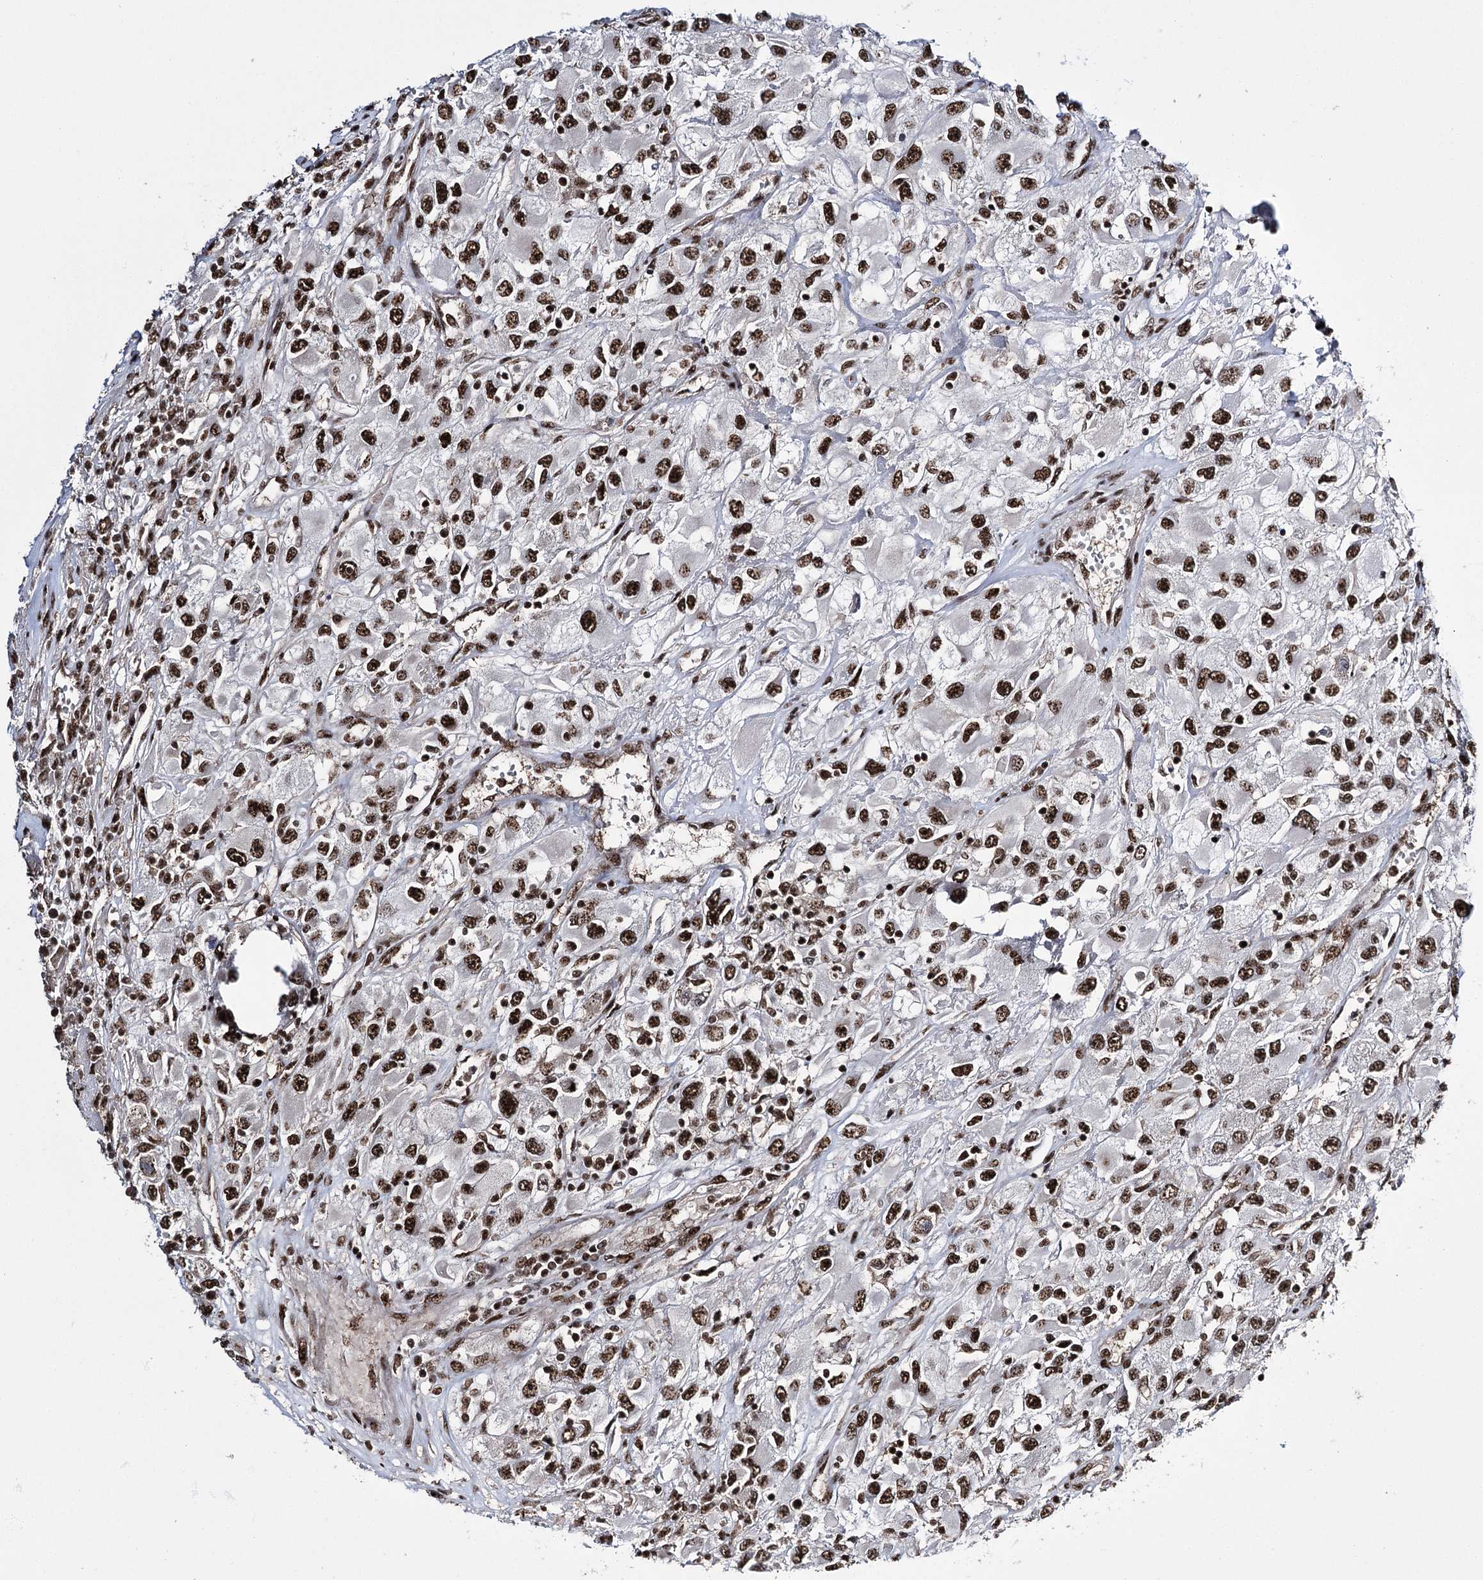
{"staining": {"intensity": "strong", "quantity": ">75%", "location": "nuclear"}, "tissue": "renal cancer", "cell_type": "Tumor cells", "image_type": "cancer", "snomed": [{"axis": "morphology", "description": "Adenocarcinoma, NOS"}, {"axis": "topography", "description": "Kidney"}], "caption": "An image of renal cancer stained for a protein displays strong nuclear brown staining in tumor cells.", "gene": "PRPF40A", "patient": {"sex": "female", "age": 52}}